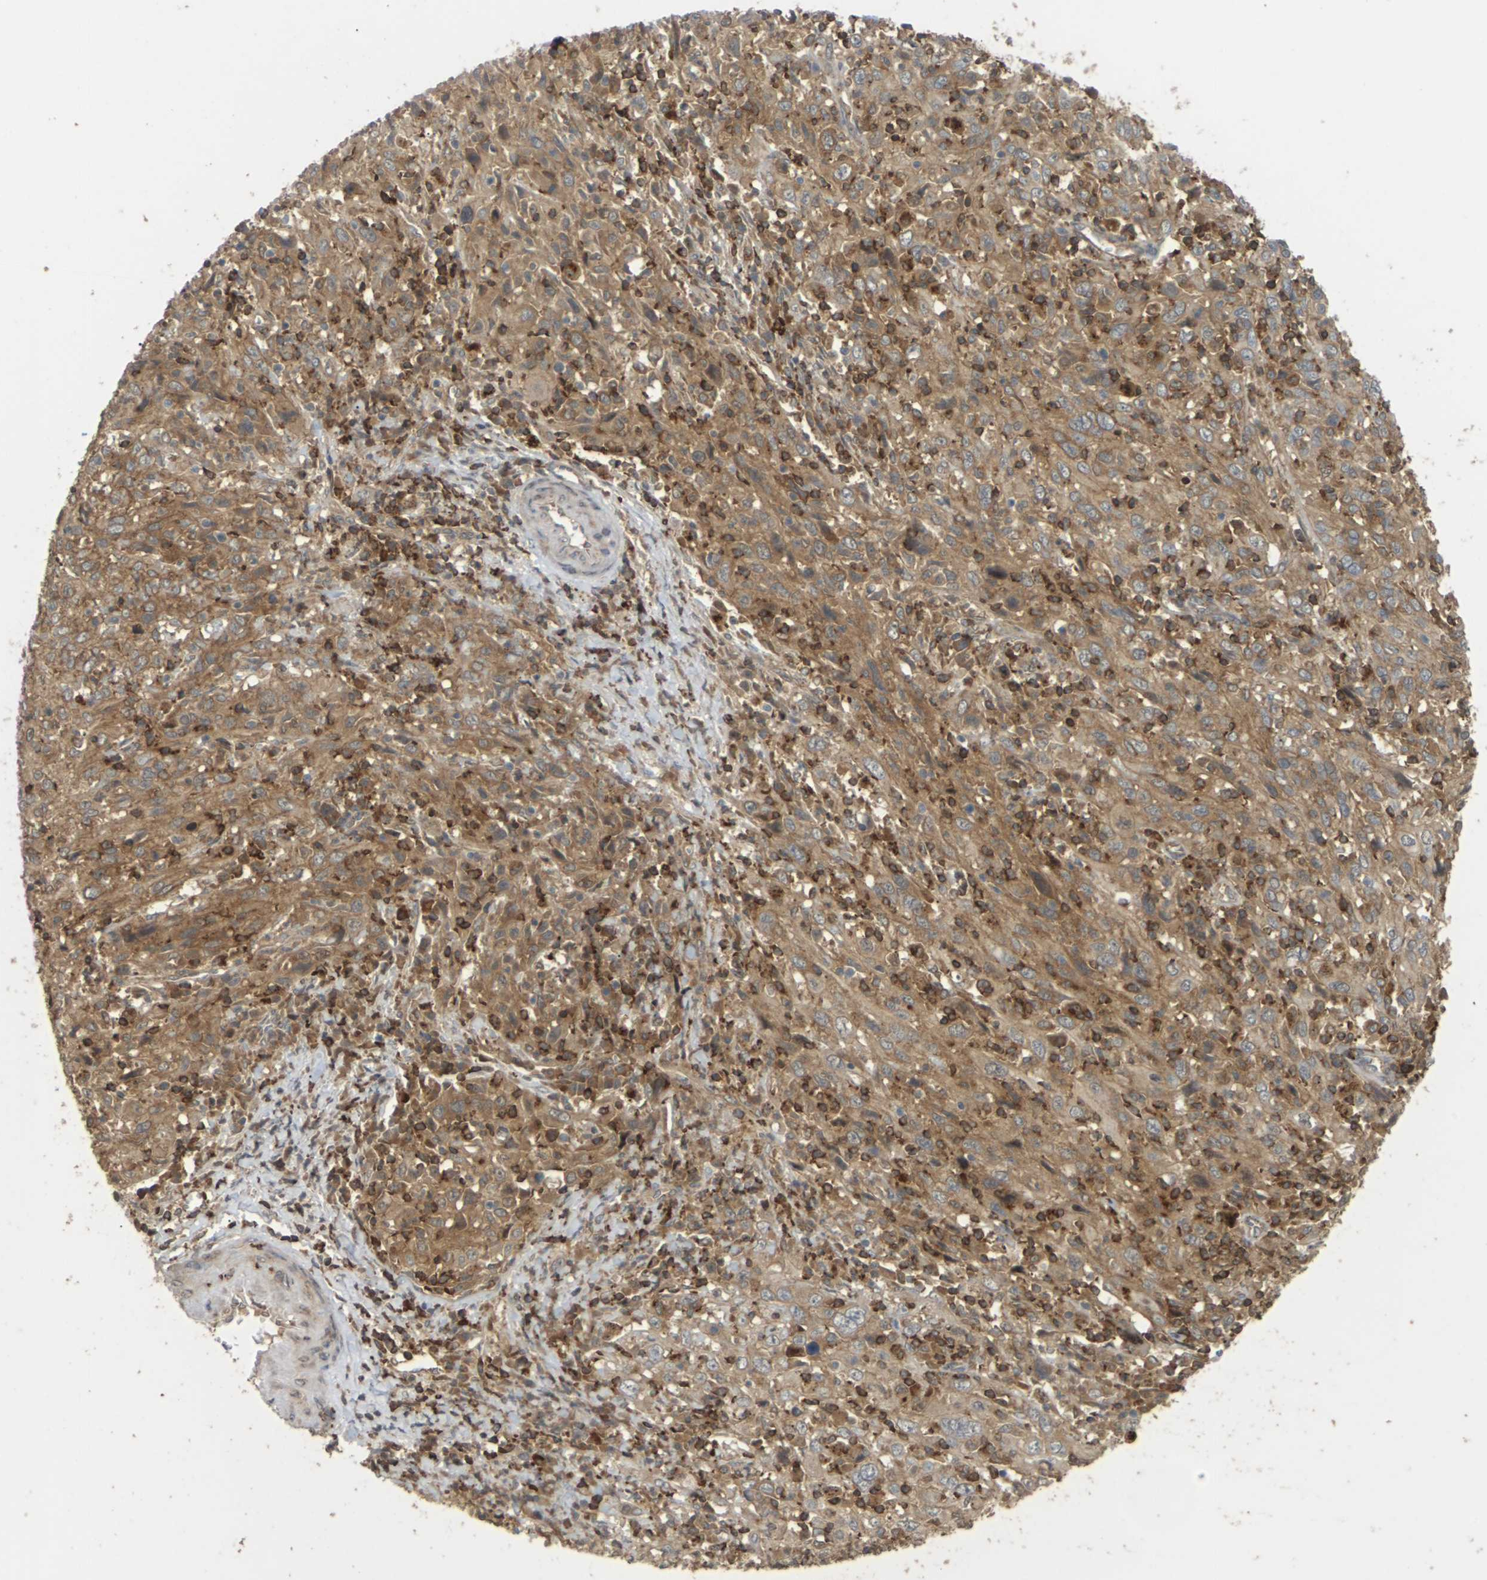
{"staining": {"intensity": "moderate", "quantity": ">75%", "location": "cytoplasmic/membranous"}, "tissue": "cervical cancer", "cell_type": "Tumor cells", "image_type": "cancer", "snomed": [{"axis": "morphology", "description": "Squamous cell carcinoma, NOS"}, {"axis": "topography", "description": "Cervix"}], "caption": "High-magnification brightfield microscopy of squamous cell carcinoma (cervical) stained with DAB (brown) and counterstained with hematoxylin (blue). tumor cells exhibit moderate cytoplasmic/membranous expression is identified in about>75% of cells. The staining was performed using DAB to visualize the protein expression in brown, while the nuclei were stained in blue with hematoxylin (Magnification: 20x).", "gene": "KSR1", "patient": {"sex": "female", "age": 46}}